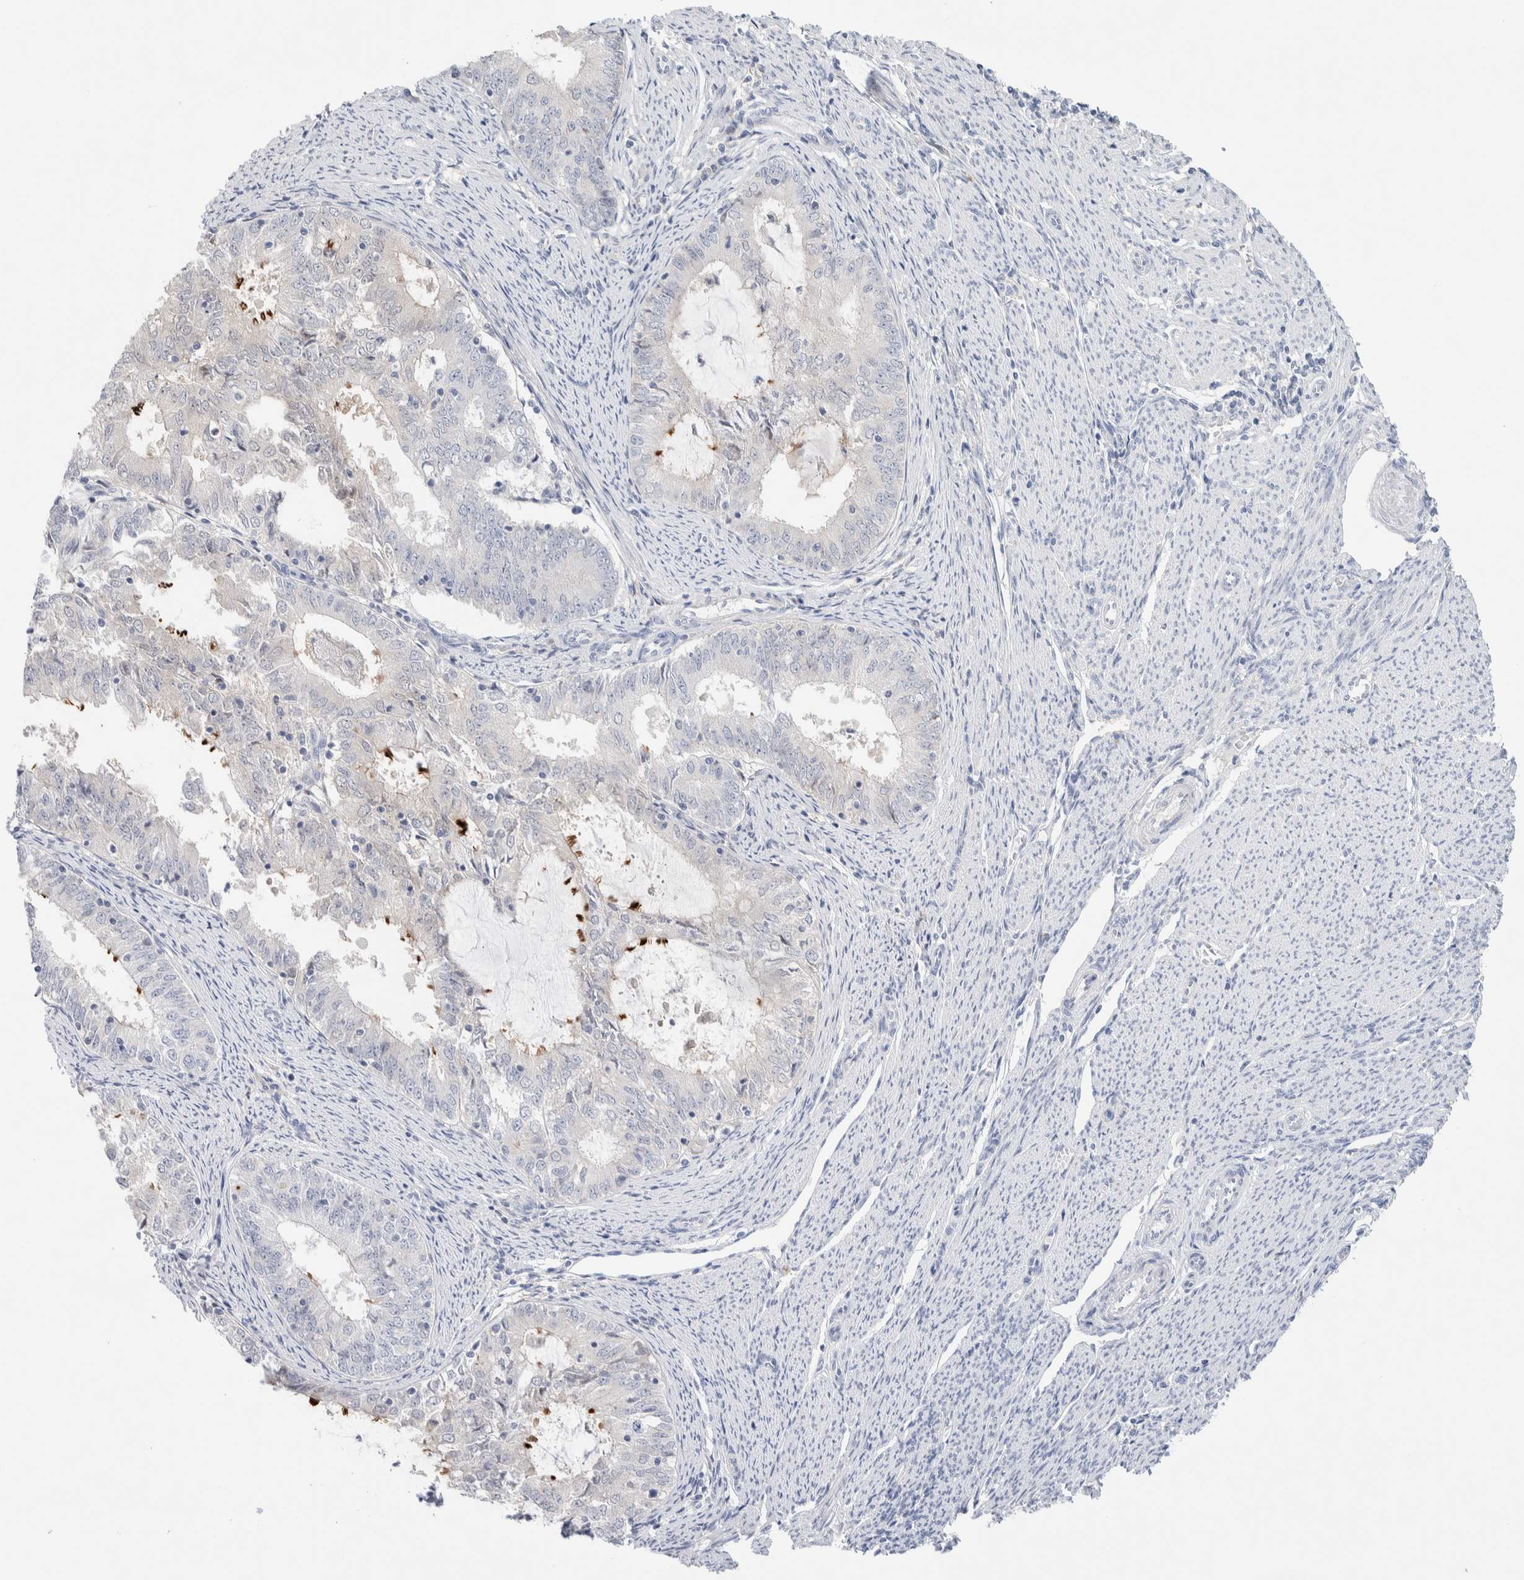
{"staining": {"intensity": "negative", "quantity": "none", "location": "none"}, "tissue": "endometrial cancer", "cell_type": "Tumor cells", "image_type": "cancer", "snomed": [{"axis": "morphology", "description": "Adenocarcinoma, NOS"}, {"axis": "topography", "description": "Endometrium"}], "caption": "DAB (3,3'-diaminobenzidine) immunohistochemical staining of human endometrial cancer reveals no significant positivity in tumor cells. (Immunohistochemistry, brightfield microscopy, high magnification).", "gene": "DNAJB6", "patient": {"sex": "female", "age": 57}}